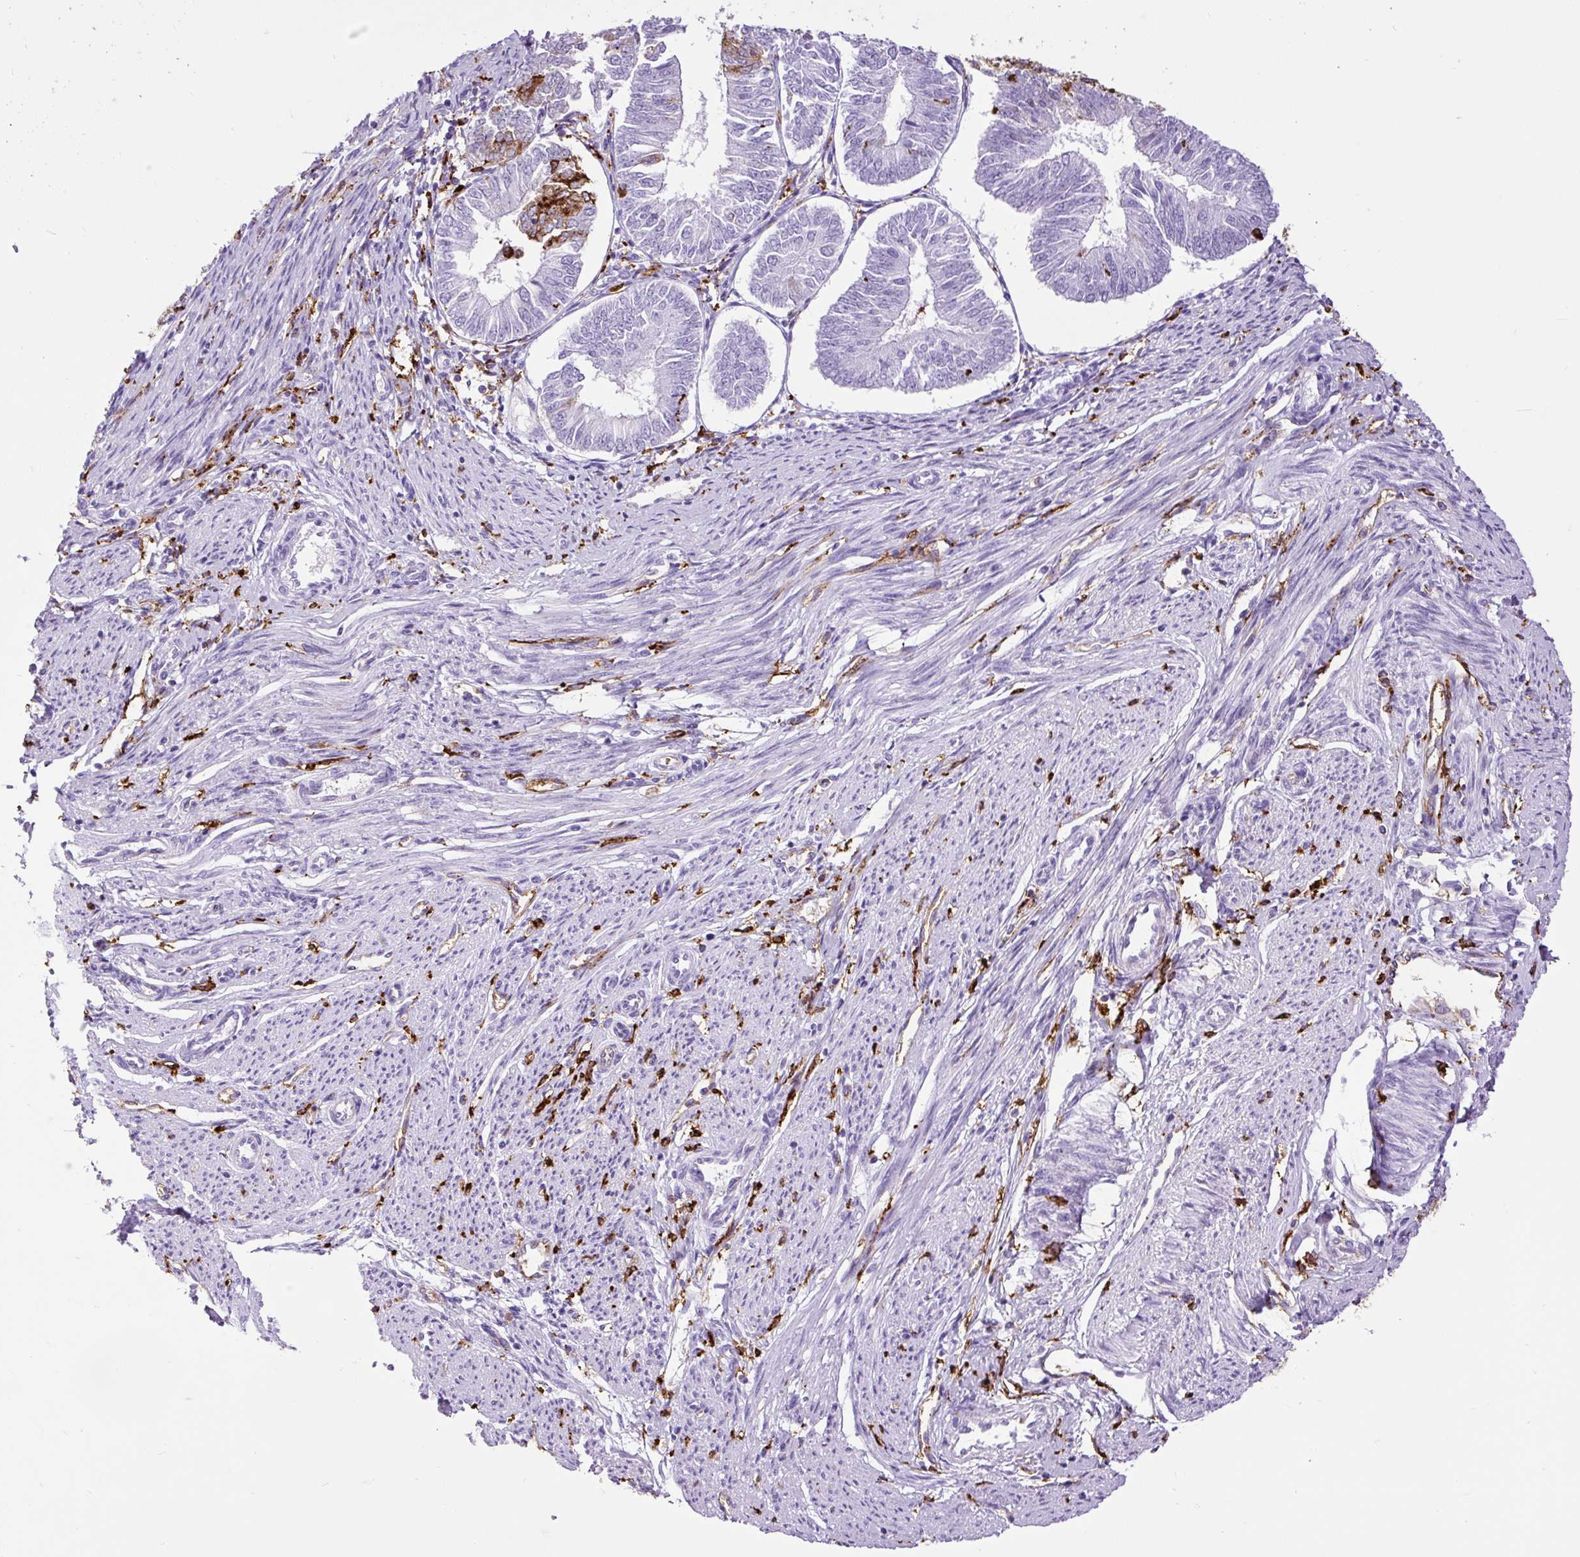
{"staining": {"intensity": "strong", "quantity": "25%-75%", "location": "cytoplasmic/membranous"}, "tissue": "endometrial cancer", "cell_type": "Tumor cells", "image_type": "cancer", "snomed": [{"axis": "morphology", "description": "Adenocarcinoma, NOS"}, {"axis": "topography", "description": "Endometrium"}], "caption": "Strong cytoplasmic/membranous expression is identified in about 25%-75% of tumor cells in endometrial cancer (adenocarcinoma).", "gene": "HLA-DRA", "patient": {"sex": "female", "age": 58}}